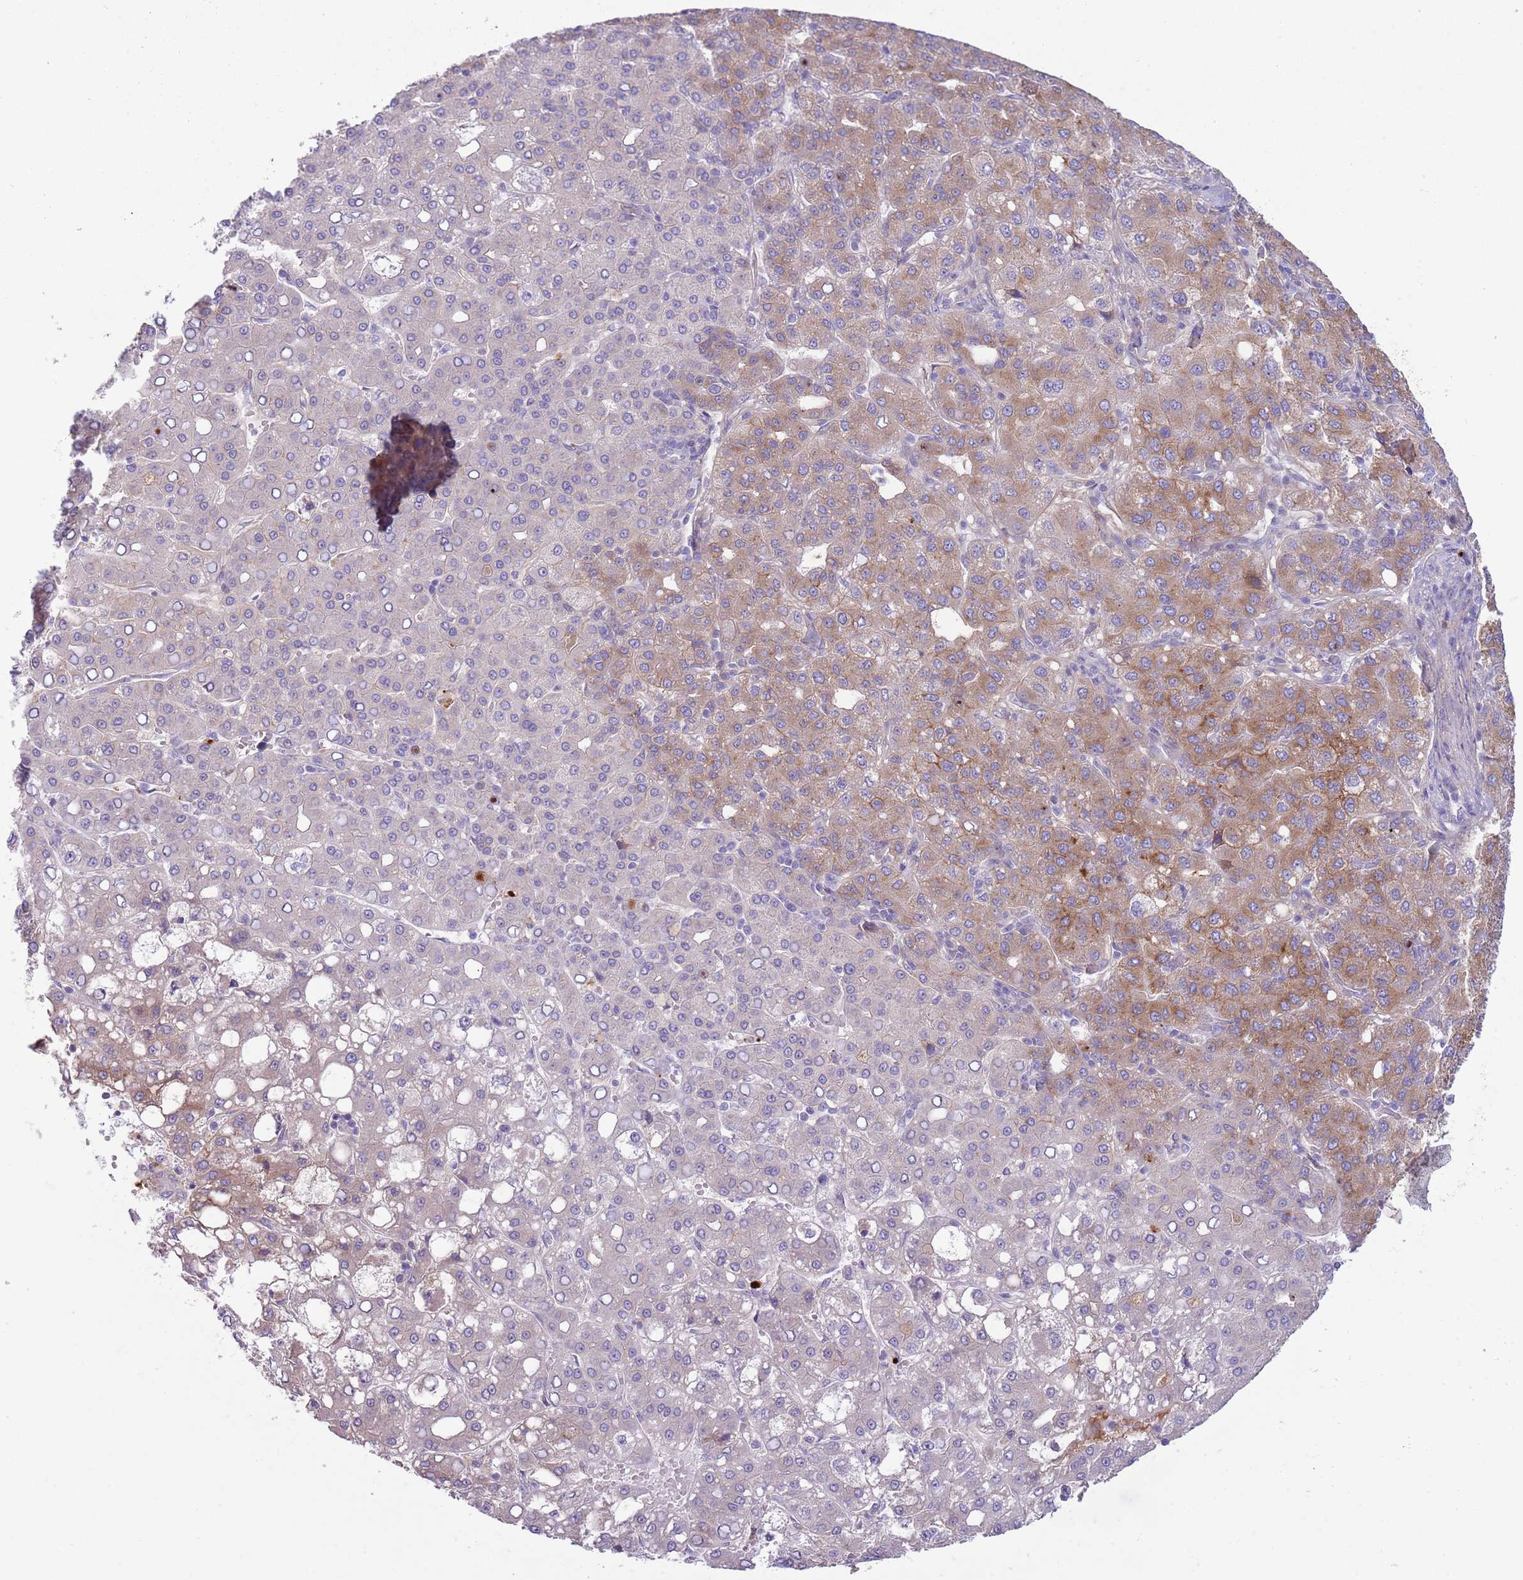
{"staining": {"intensity": "negative", "quantity": "none", "location": "none"}, "tissue": "liver cancer", "cell_type": "Tumor cells", "image_type": "cancer", "snomed": [{"axis": "morphology", "description": "Carcinoma, Hepatocellular, NOS"}, {"axis": "topography", "description": "Liver"}], "caption": "Immunohistochemistry (IHC) photomicrograph of neoplastic tissue: liver cancer (hepatocellular carcinoma) stained with DAB (3,3'-diaminobenzidine) reveals no significant protein positivity in tumor cells.", "gene": "CFH", "patient": {"sex": "male", "age": 65}}